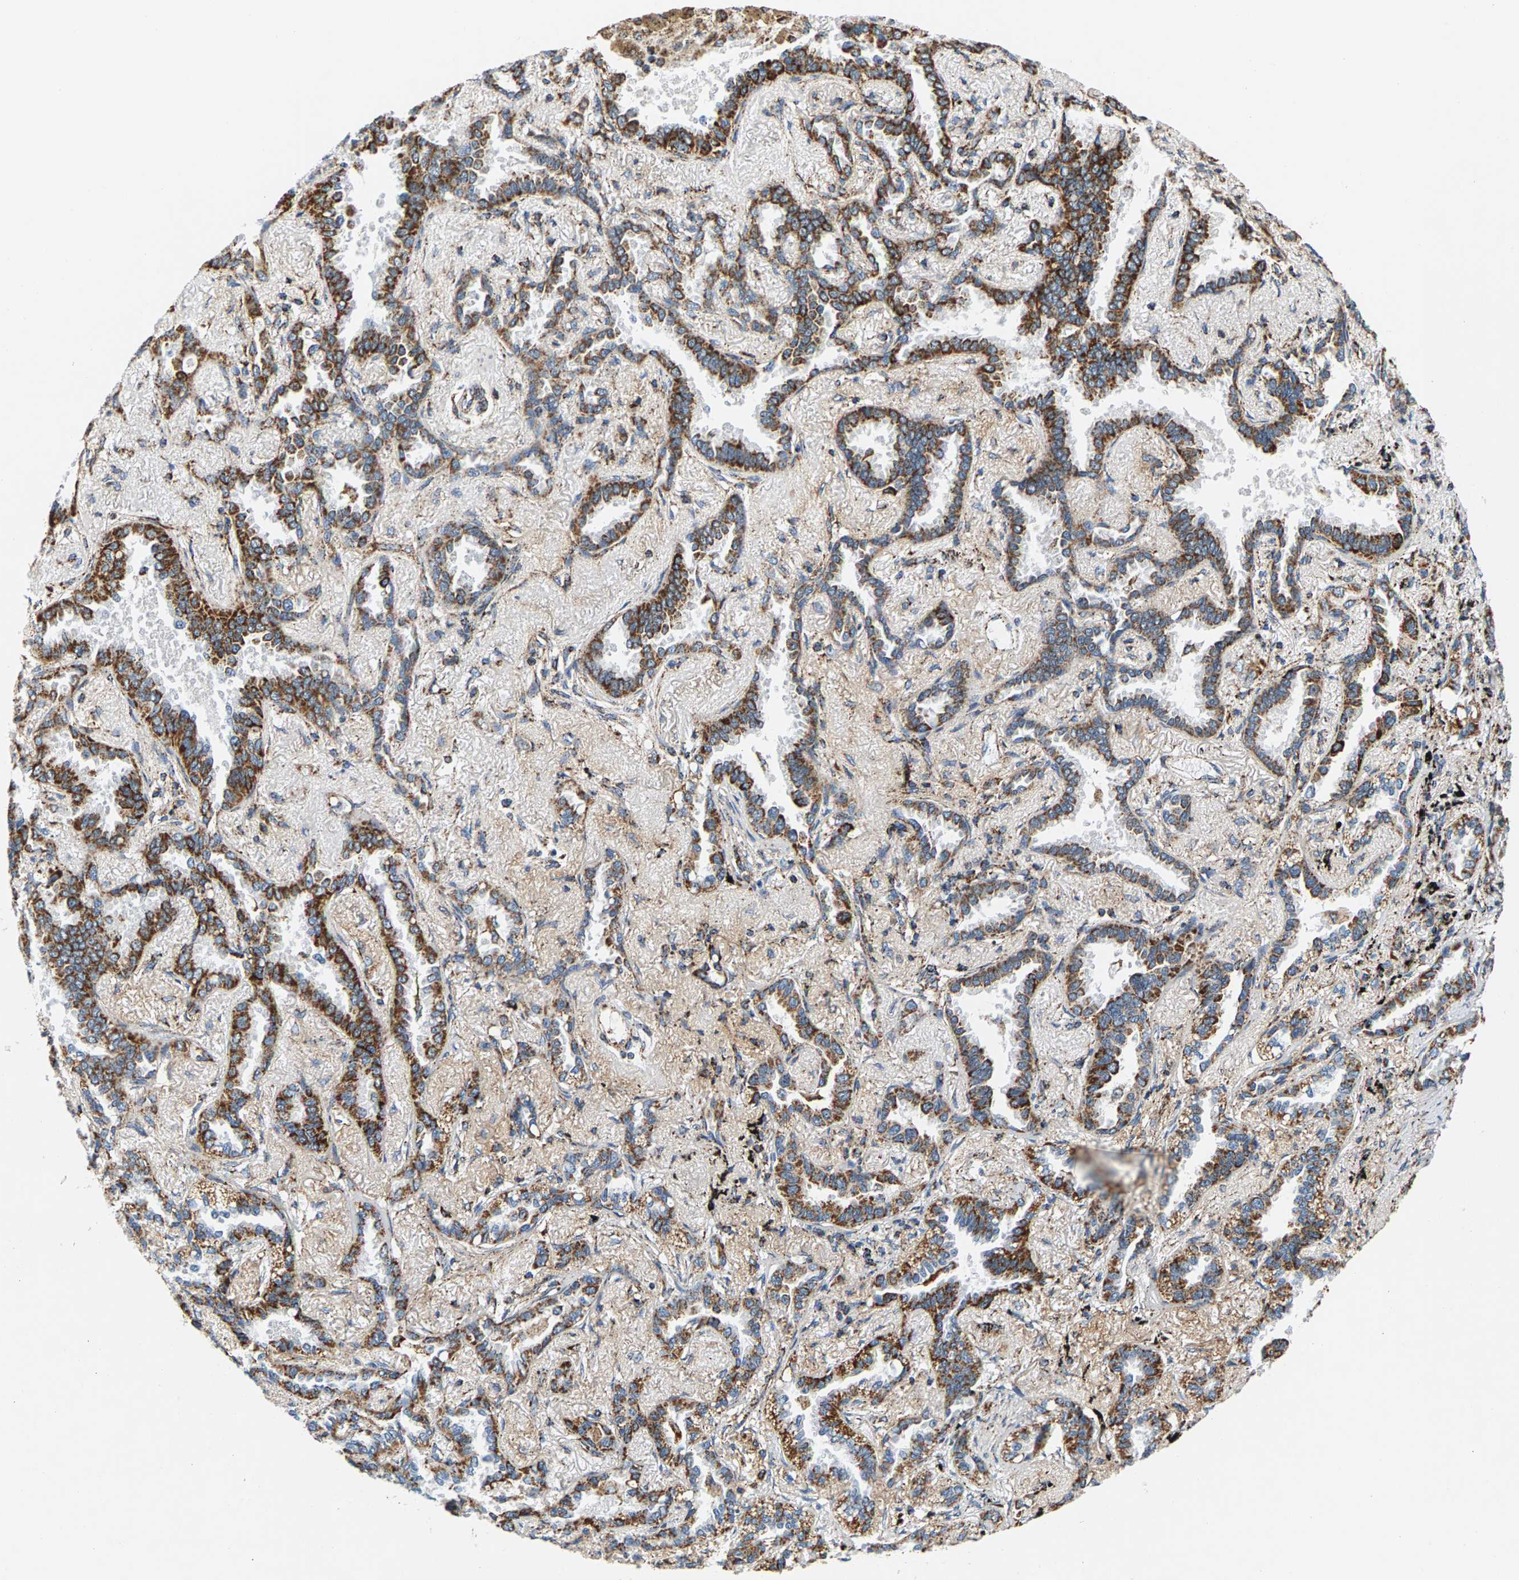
{"staining": {"intensity": "strong", "quantity": ">75%", "location": "cytoplasmic/membranous"}, "tissue": "lung cancer", "cell_type": "Tumor cells", "image_type": "cancer", "snomed": [{"axis": "morphology", "description": "Adenocarcinoma, NOS"}, {"axis": "topography", "description": "Lung"}], "caption": "A histopathology image showing strong cytoplasmic/membranous staining in approximately >75% of tumor cells in adenocarcinoma (lung), as visualized by brown immunohistochemical staining.", "gene": "PDE1A", "patient": {"sex": "male", "age": 59}}